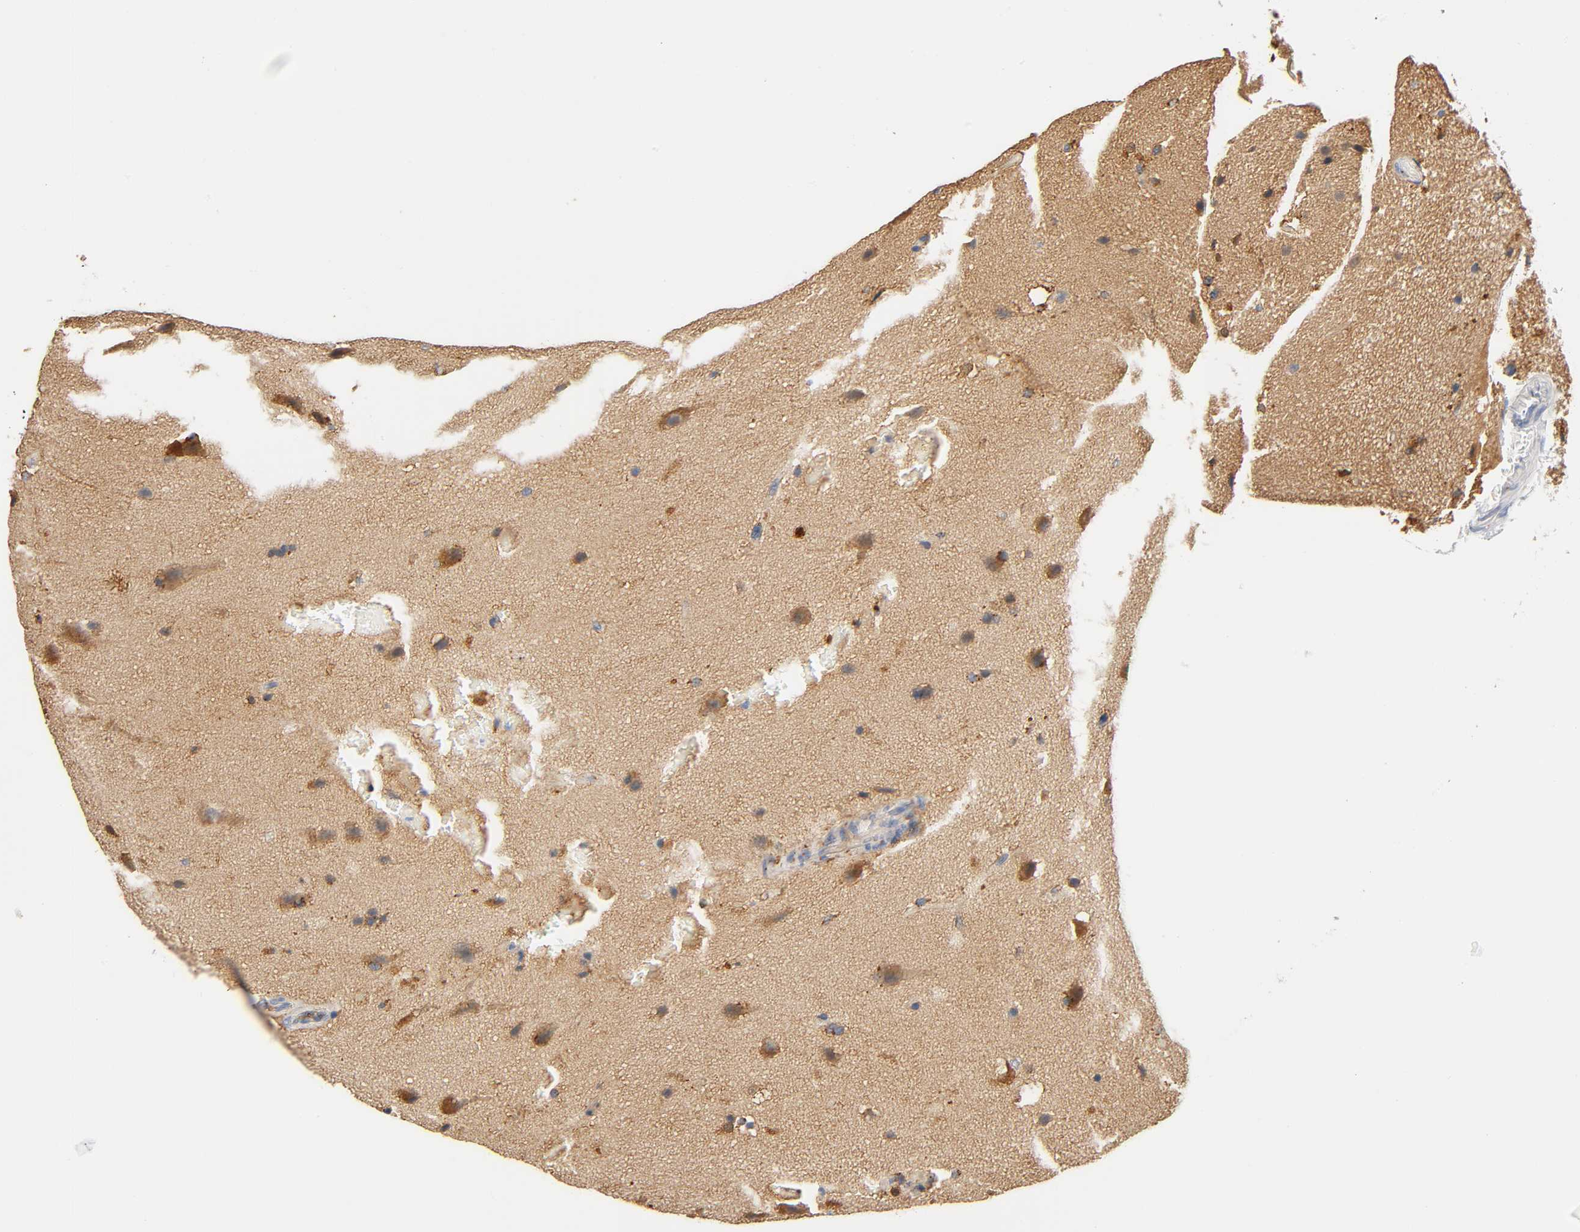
{"staining": {"intensity": "moderate", "quantity": ">75%", "location": "cytoplasmic/membranous"}, "tissue": "glioma", "cell_type": "Tumor cells", "image_type": "cancer", "snomed": [{"axis": "morphology", "description": "Glioma, malignant, Low grade"}, {"axis": "topography", "description": "Cerebral cortex"}], "caption": "High-magnification brightfield microscopy of glioma stained with DAB (3,3'-diaminobenzidine) (brown) and counterstained with hematoxylin (blue). tumor cells exhibit moderate cytoplasmic/membranous positivity is seen in about>75% of cells.", "gene": "UCKL1", "patient": {"sex": "female", "age": 47}}